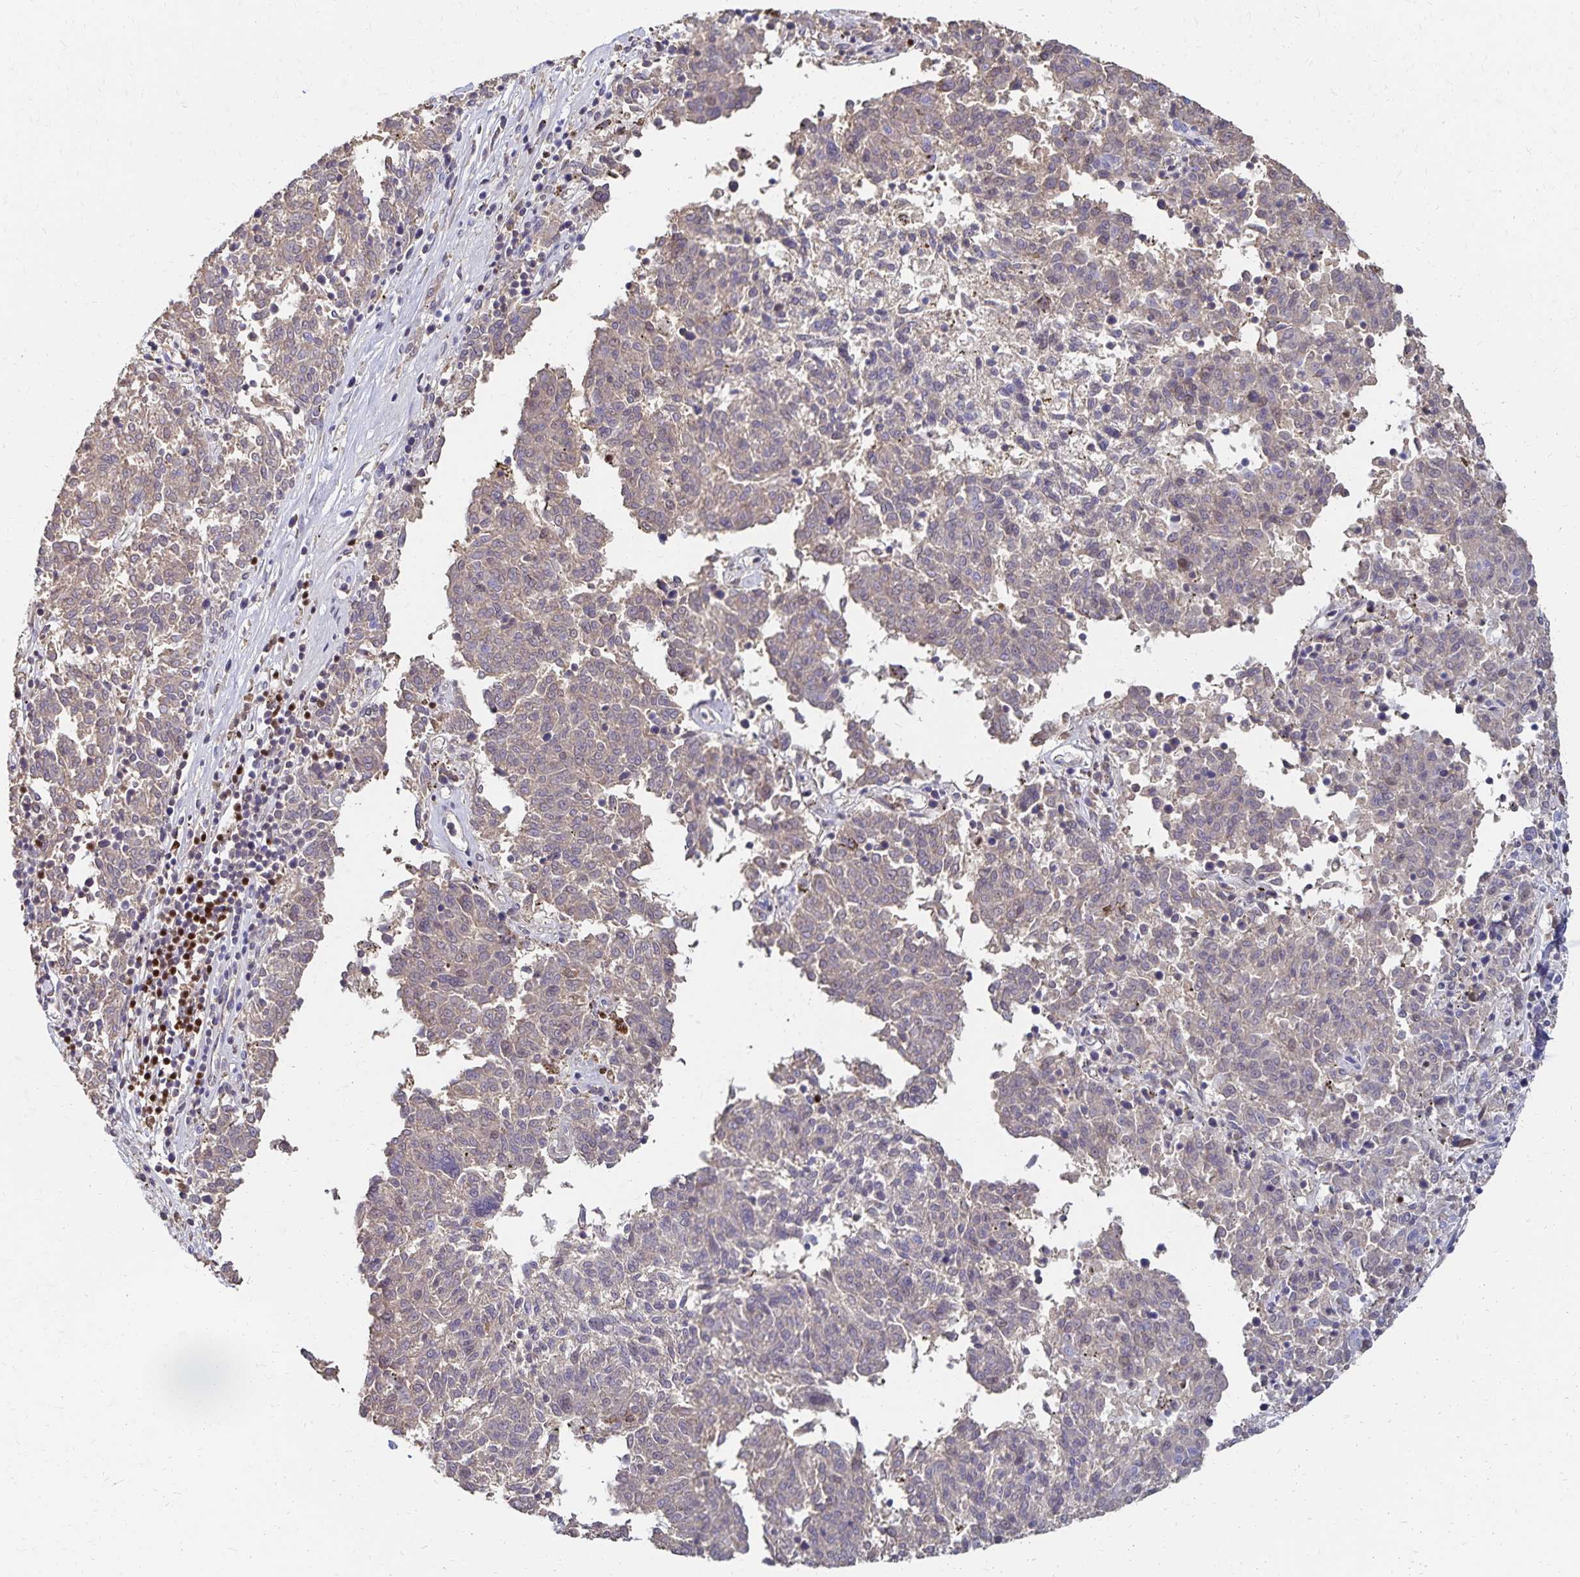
{"staining": {"intensity": "weak", "quantity": ">75%", "location": "cytoplasmic/membranous"}, "tissue": "melanoma", "cell_type": "Tumor cells", "image_type": "cancer", "snomed": [{"axis": "morphology", "description": "Malignant melanoma, NOS"}, {"axis": "topography", "description": "Skin"}], "caption": "Tumor cells show low levels of weak cytoplasmic/membranous expression in approximately >75% of cells in human melanoma. Immunohistochemistry (ihc) stains the protein in brown and the nuclei are stained blue.", "gene": "PAX5", "patient": {"sex": "female", "age": 72}}